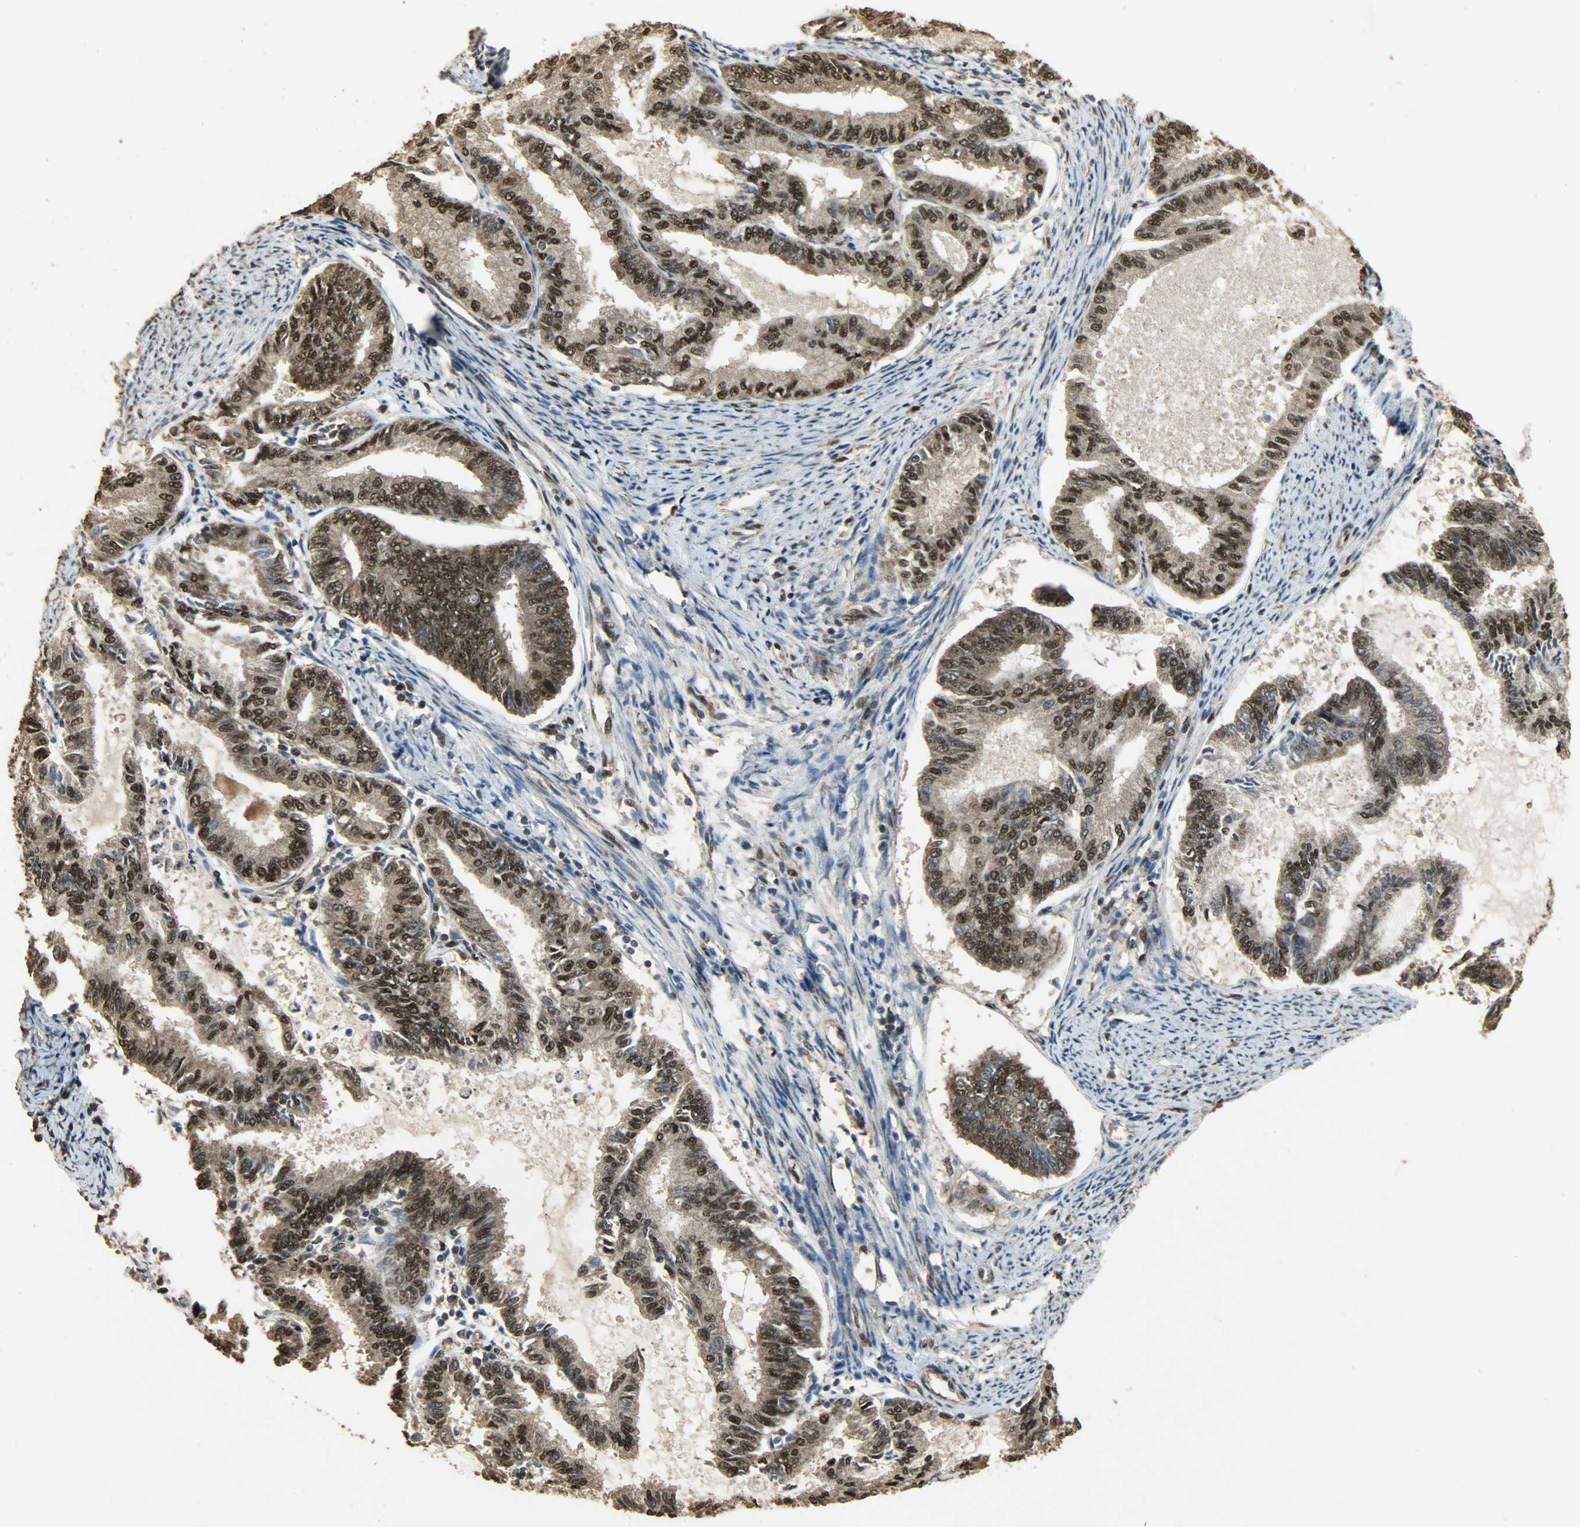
{"staining": {"intensity": "strong", "quantity": ">75%", "location": "cytoplasmic/membranous,nuclear"}, "tissue": "endometrial cancer", "cell_type": "Tumor cells", "image_type": "cancer", "snomed": [{"axis": "morphology", "description": "Adenocarcinoma, NOS"}, {"axis": "topography", "description": "Endometrium"}], "caption": "The micrograph shows staining of endometrial cancer (adenocarcinoma), revealing strong cytoplasmic/membranous and nuclear protein expression (brown color) within tumor cells. Using DAB (brown) and hematoxylin (blue) stains, captured at high magnification using brightfield microscopy.", "gene": "CCNT2", "patient": {"sex": "female", "age": 86}}